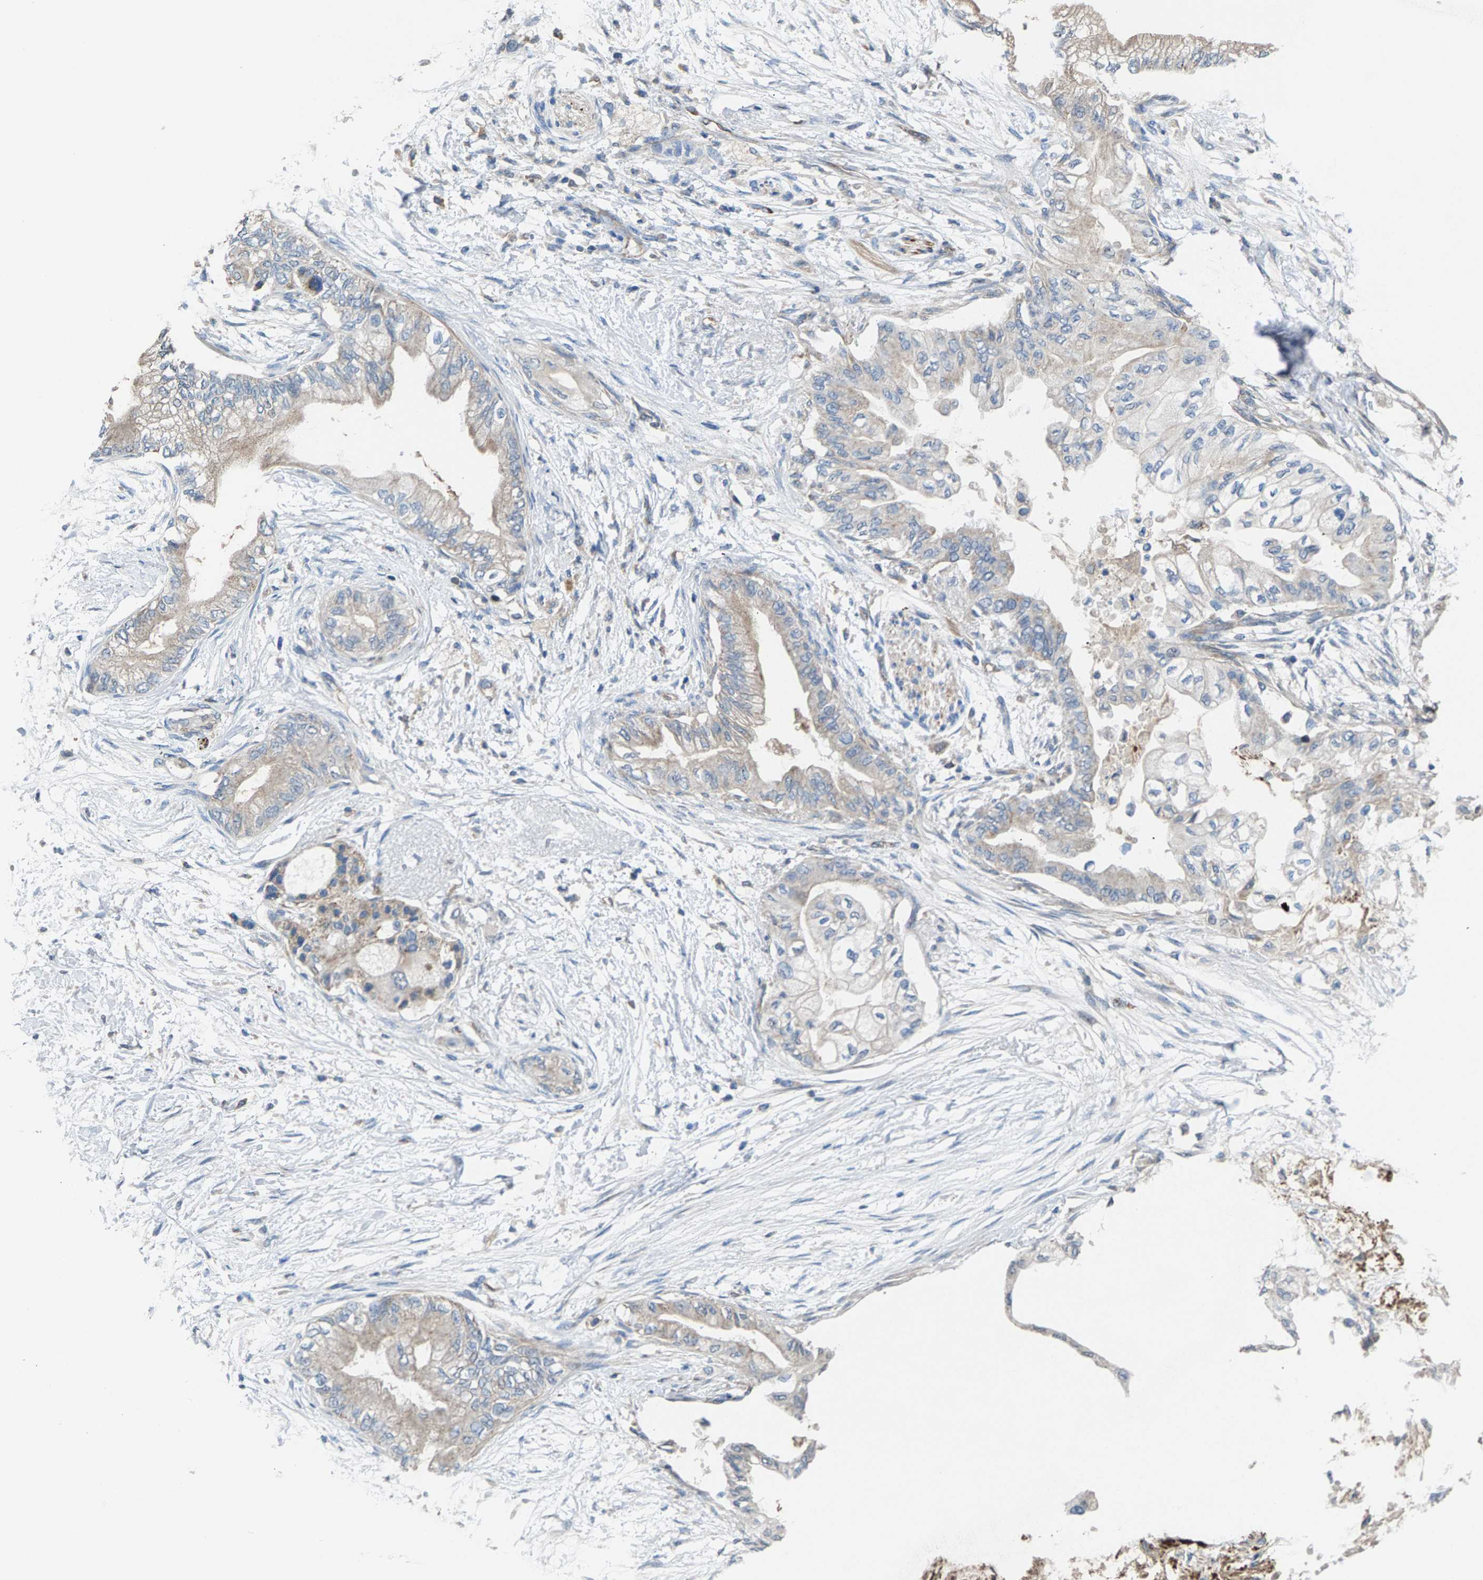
{"staining": {"intensity": "weak", "quantity": "<25%", "location": "cytoplasmic/membranous"}, "tissue": "pancreatic cancer", "cell_type": "Tumor cells", "image_type": "cancer", "snomed": [{"axis": "morphology", "description": "Normal tissue, NOS"}, {"axis": "morphology", "description": "Adenocarcinoma, NOS"}, {"axis": "topography", "description": "Pancreas"}, {"axis": "topography", "description": "Duodenum"}], "caption": "Immunohistochemical staining of human pancreatic cancer (adenocarcinoma) displays no significant positivity in tumor cells.", "gene": "MRM1", "patient": {"sex": "female", "age": 60}}